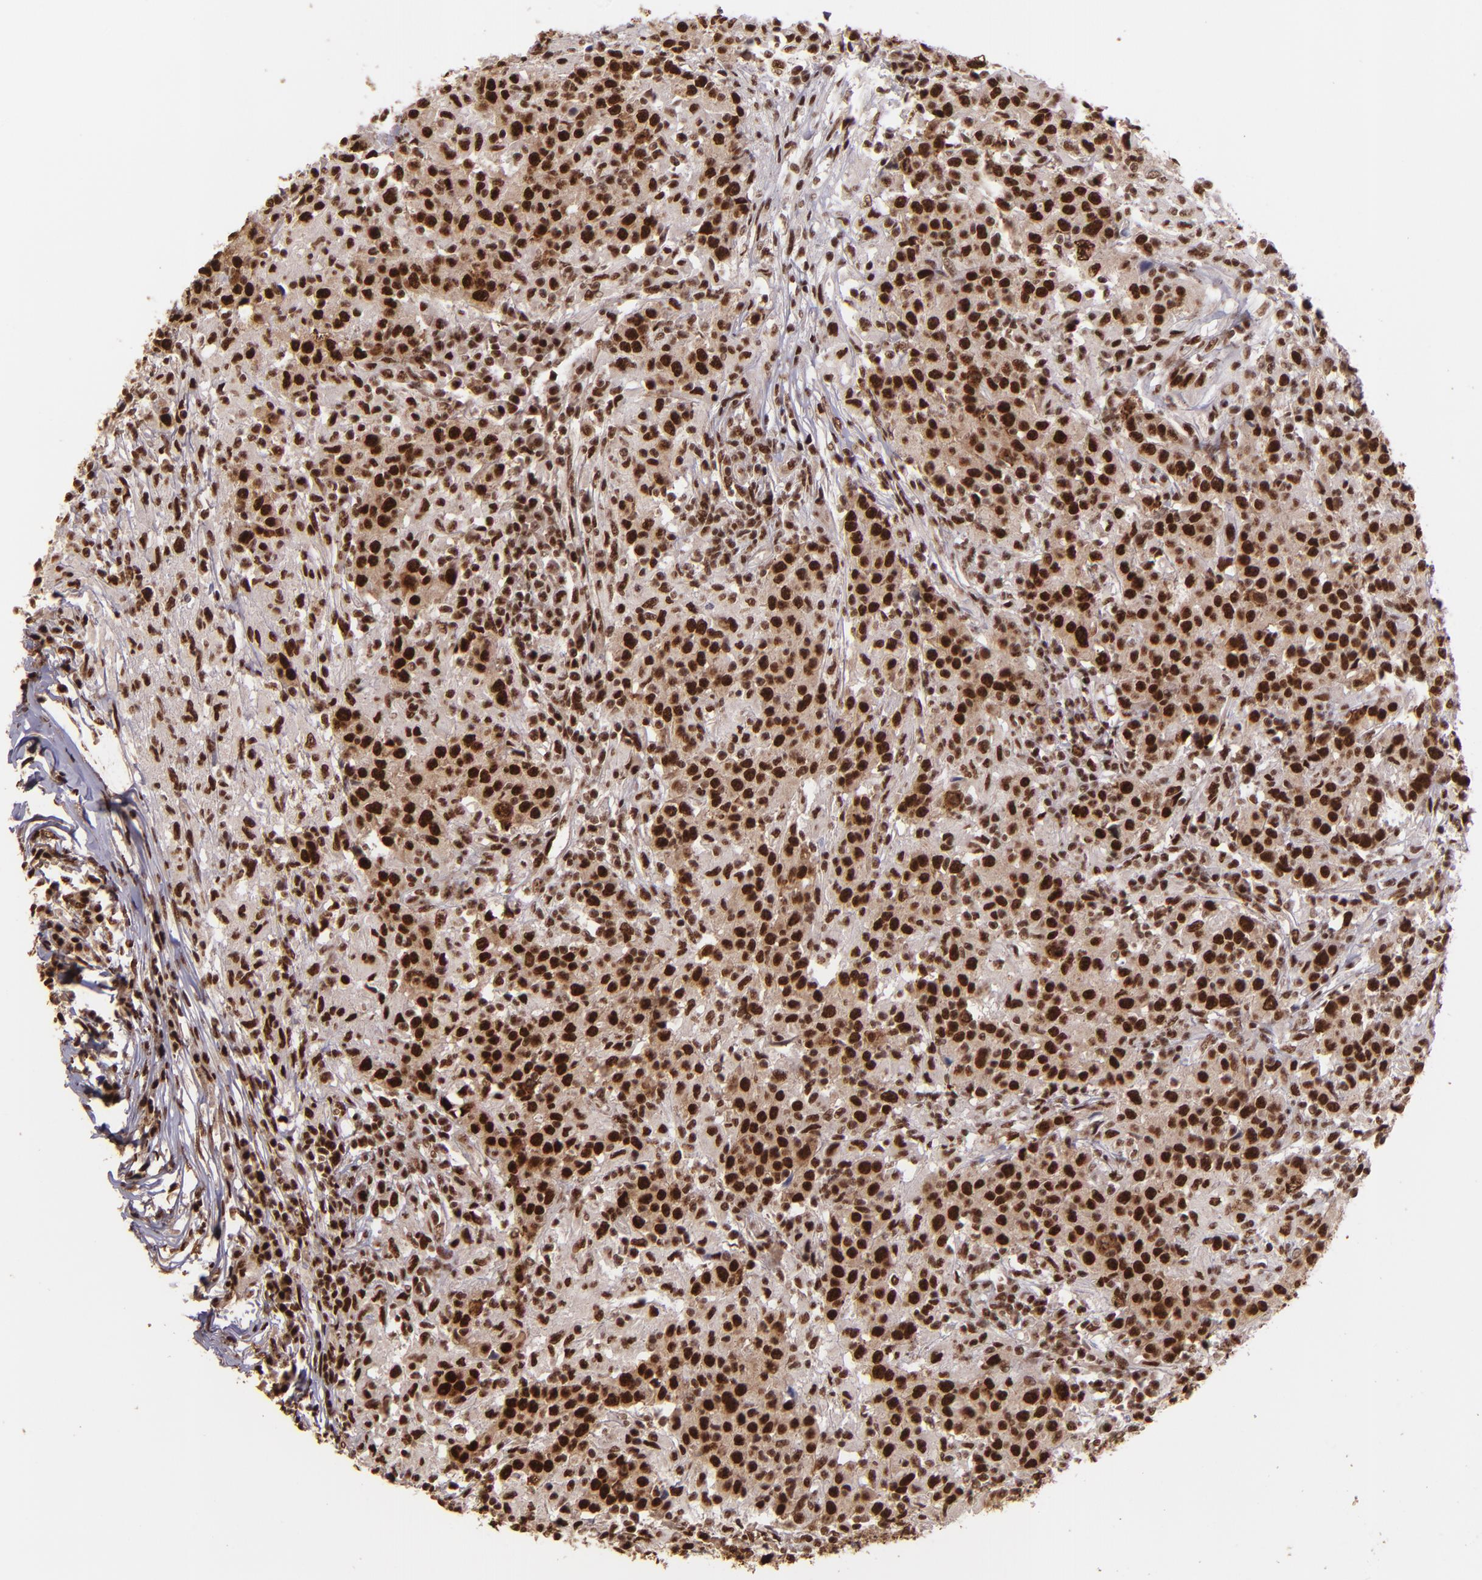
{"staining": {"intensity": "strong", "quantity": ">75%", "location": "nuclear"}, "tissue": "head and neck cancer", "cell_type": "Tumor cells", "image_type": "cancer", "snomed": [{"axis": "morphology", "description": "Adenocarcinoma, NOS"}, {"axis": "topography", "description": "Salivary gland"}, {"axis": "topography", "description": "Head-Neck"}], "caption": "The micrograph demonstrates immunohistochemical staining of head and neck cancer (adenocarcinoma). There is strong nuclear expression is seen in about >75% of tumor cells.", "gene": "PQBP1", "patient": {"sex": "female", "age": 65}}